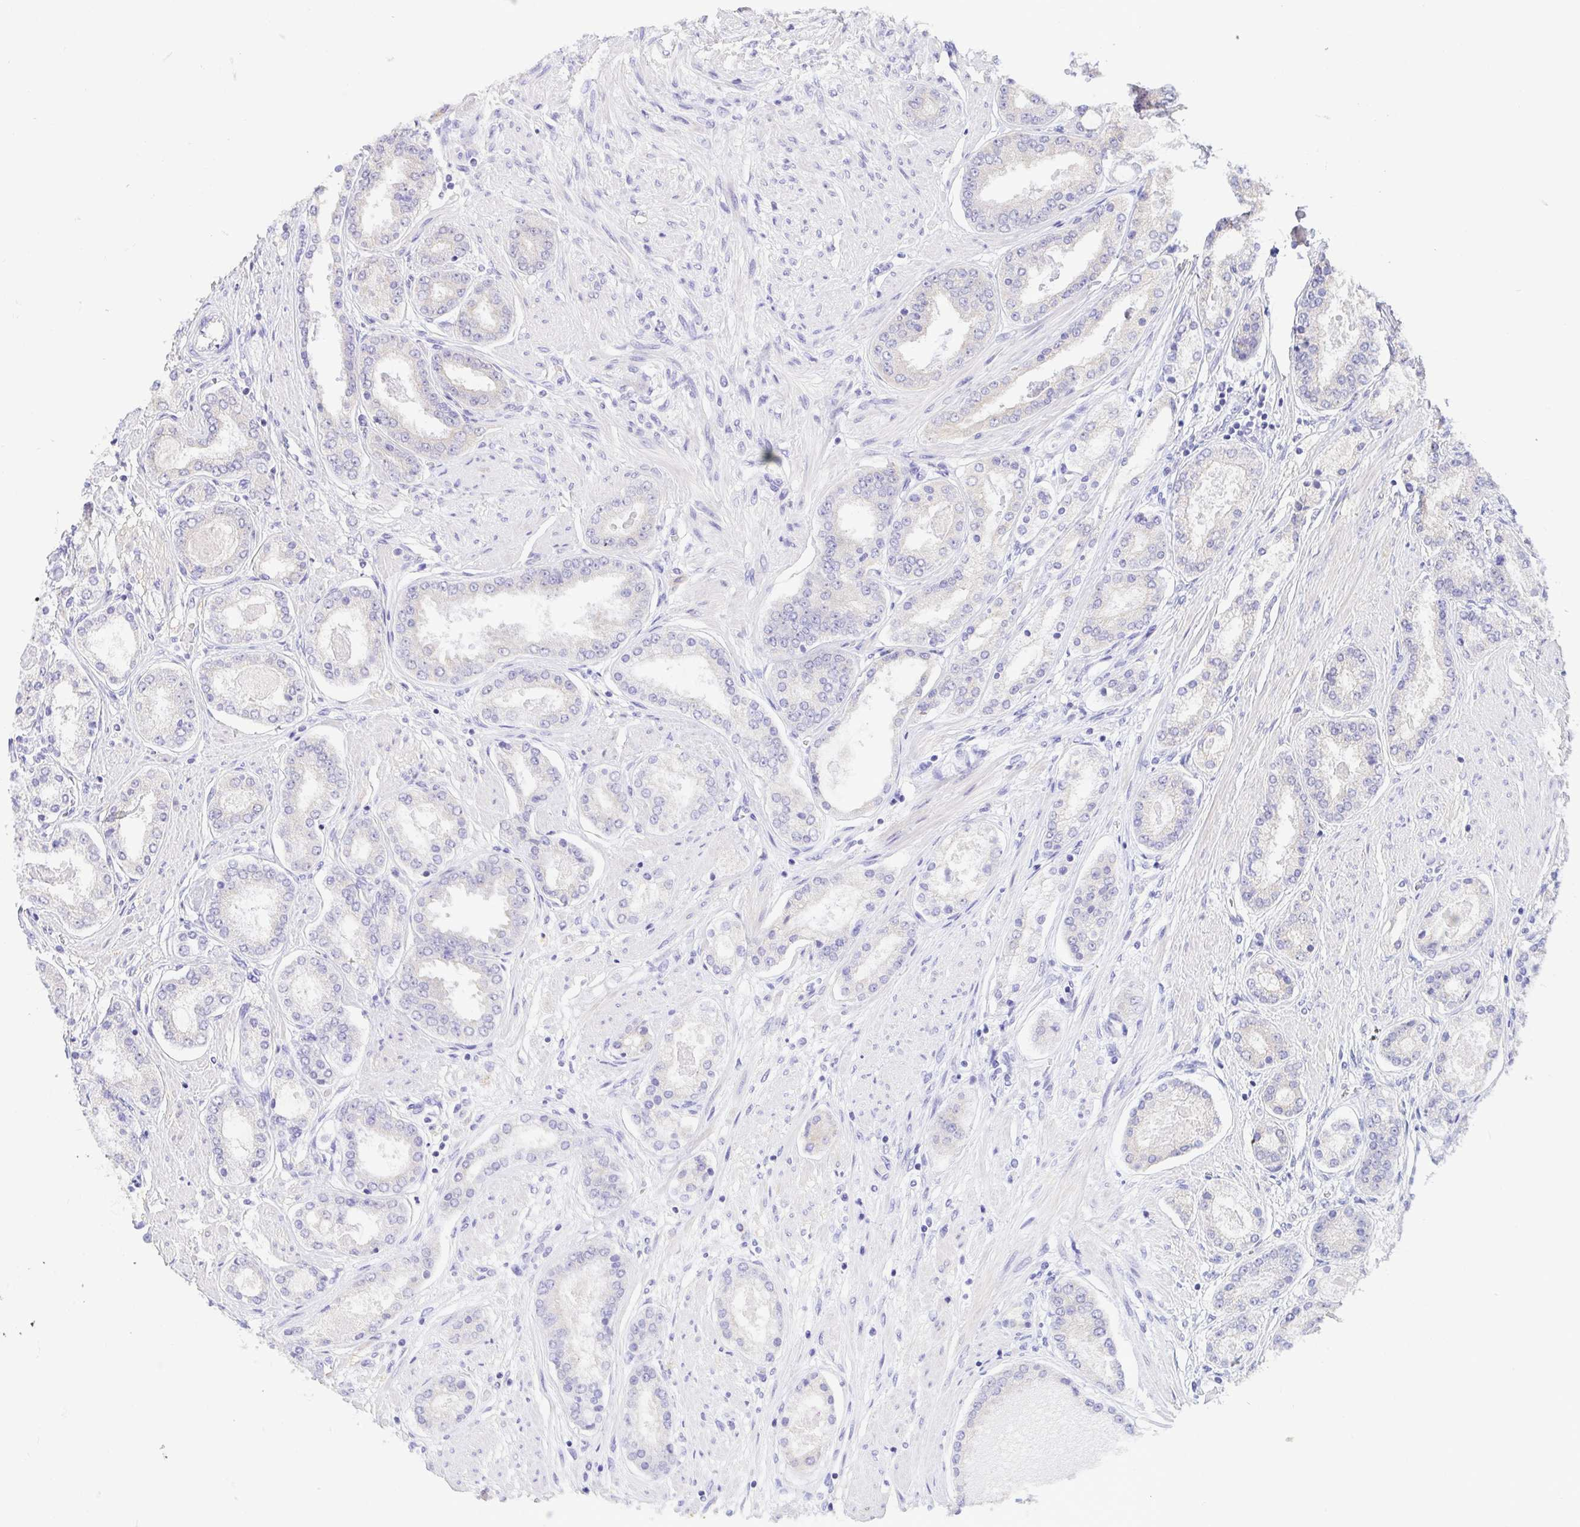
{"staining": {"intensity": "negative", "quantity": "none", "location": "none"}, "tissue": "prostate cancer", "cell_type": "Tumor cells", "image_type": "cancer", "snomed": [{"axis": "morphology", "description": "Adenocarcinoma, High grade"}, {"axis": "topography", "description": "Prostate"}], "caption": "Tumor cells are negative for protein expression in human prostate high-grade adenocarcinoma.", "gene": "FABP3", "patient": {"sex": "male", "age": 63}}